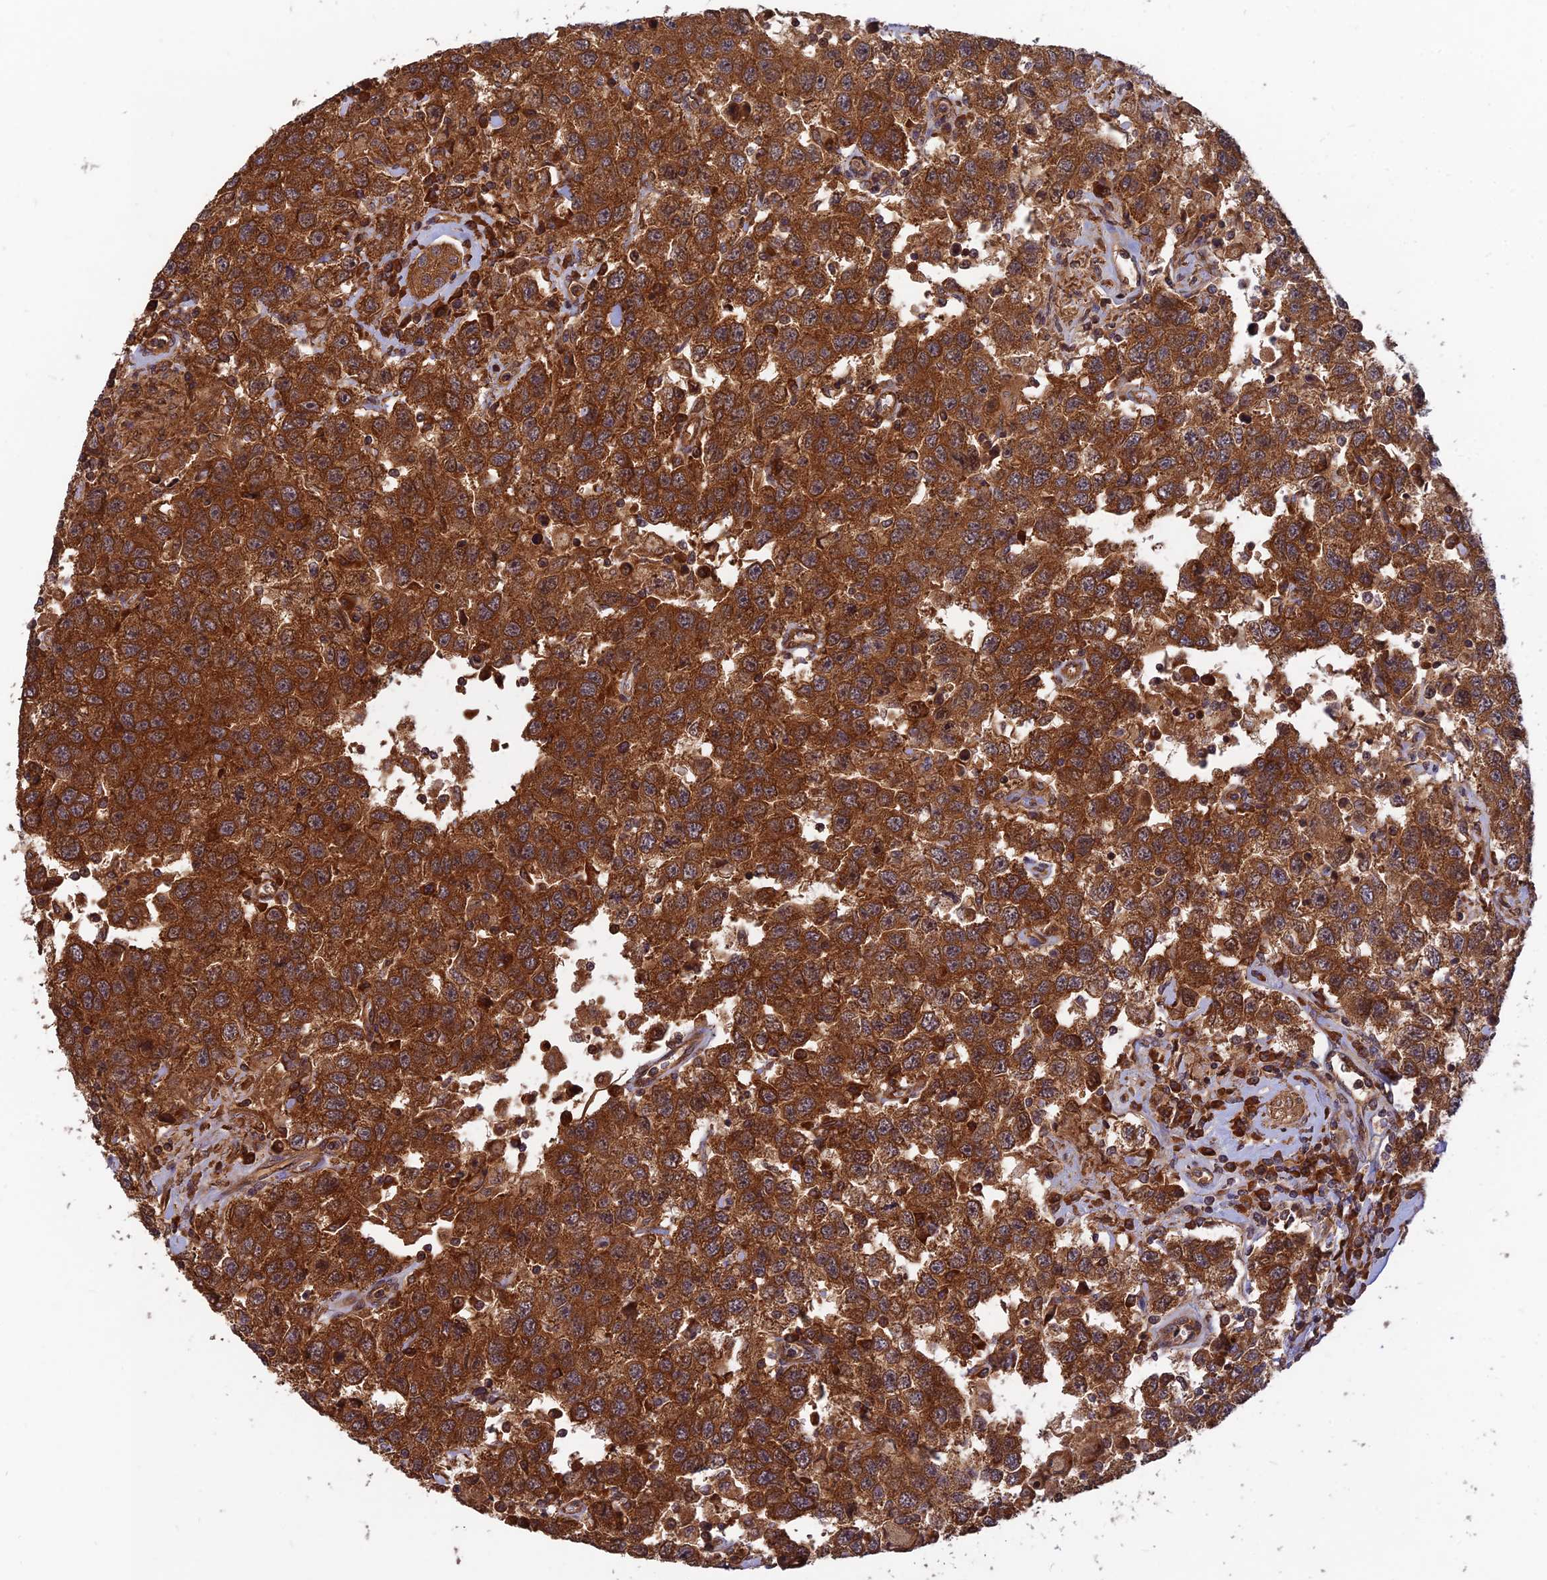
{"staining": {"intensity": "strong", "quantity": ">75%", "location": "cytoplasmic/membranous"}, "tissue": "testis cancer", "cell_type": "Tumor cells", "image_type": "cancer", "snomed": [{"axis": "morphology", "description": "Seminoma, NOS"}, {"axis": "topography", "description": "Testis"}], "caption": "Immunohistochemical staining of human testis cancer reveals high levels of strong cytoplasmic/membranous staining in approximately >75% of tumor cells.", "gene": "RELCH", "patient": {"sex": "male", "age": 41}}